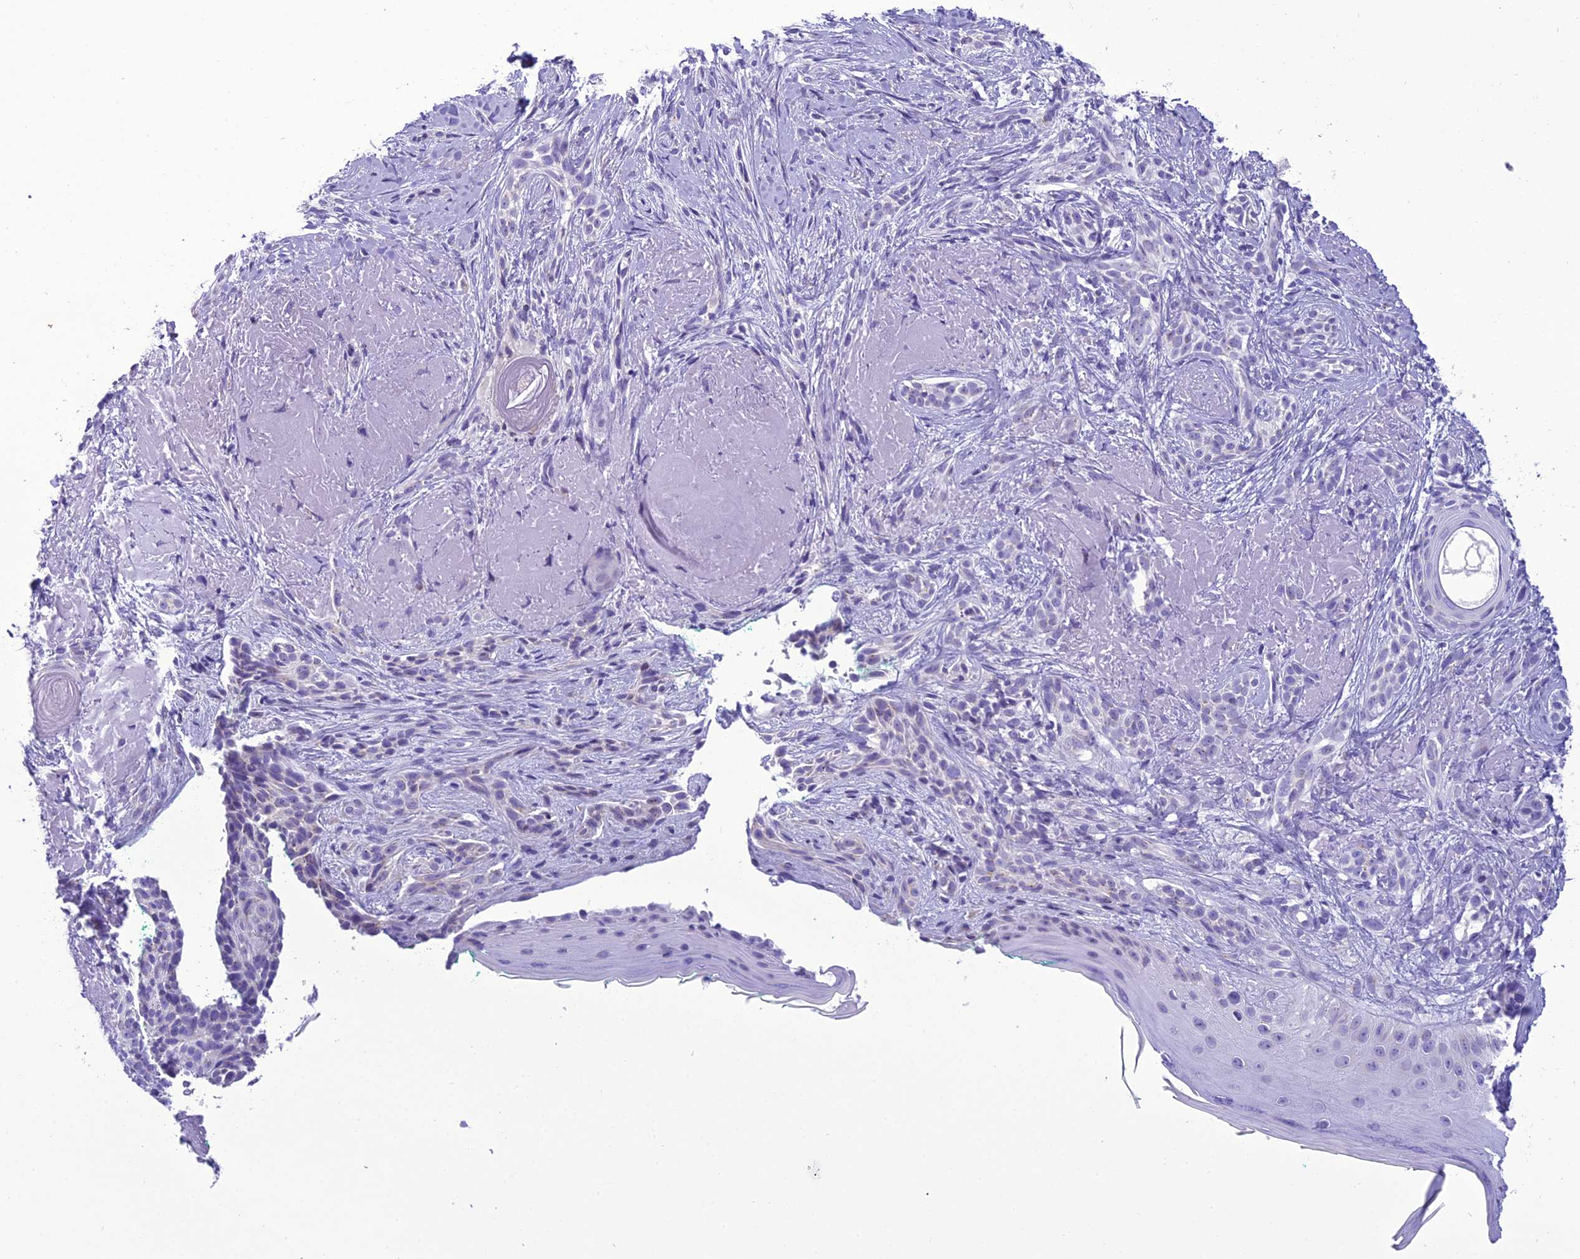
{"staining": {"intensity": "negative", "quantity": "none", "location": "none"}, "tissue": "skin cancer", "cell_type": "Tumor cells", "image_type": "cancer", "snomed": [{"axis": "morphology", "description": "Basal cell carcinoma"}, {"axis": "topography", "description": "Skin"}], "caption": "A high-resolution image shows immunohistochemistry staining of basal cell carcinoma (skin), which exhibits no significant staining in tumor cells.", "gene": "B9D2", "patient": {"sex": "male", "age": 71}}